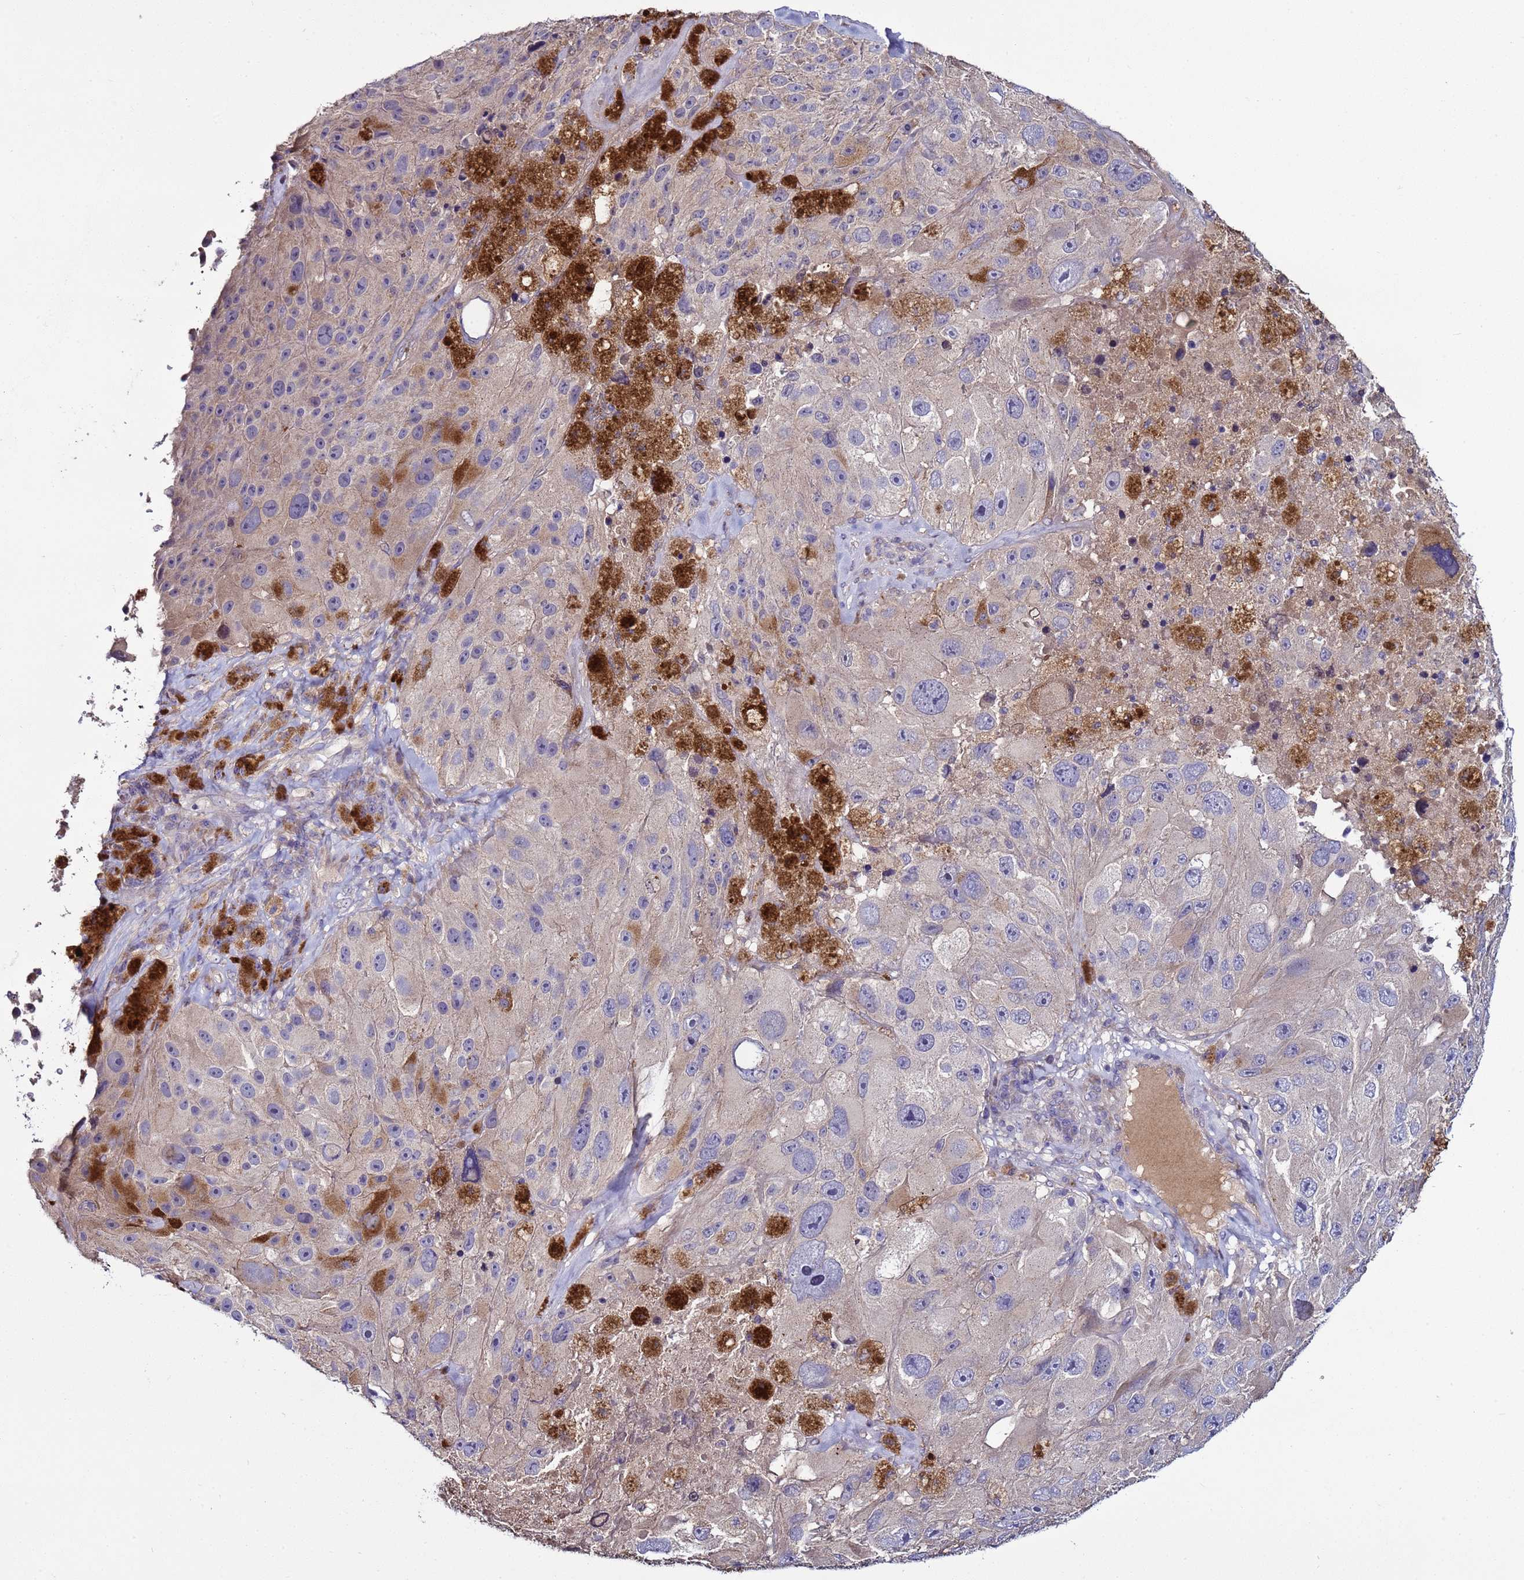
{"staining": {"intensity": "negative", "quantity": "none", "location": "none"}, "tissue": "melanoma", "cell_type": "Tumor cells", "image_type": "cancer", "snomed": [{"axis": "morphology", "description": "Malignant melanoma, Metastatic site"}, {"axis": "topography", "description": "Lymph node"}], "caption": "High power microscopy histopathology image of an immunohistochemistry (IHC) histopathology image of melanoma, revealing no significant expression in tumor cells.", "gene": "RABL2B", "patient": {"sex": "male", "age": 62}}